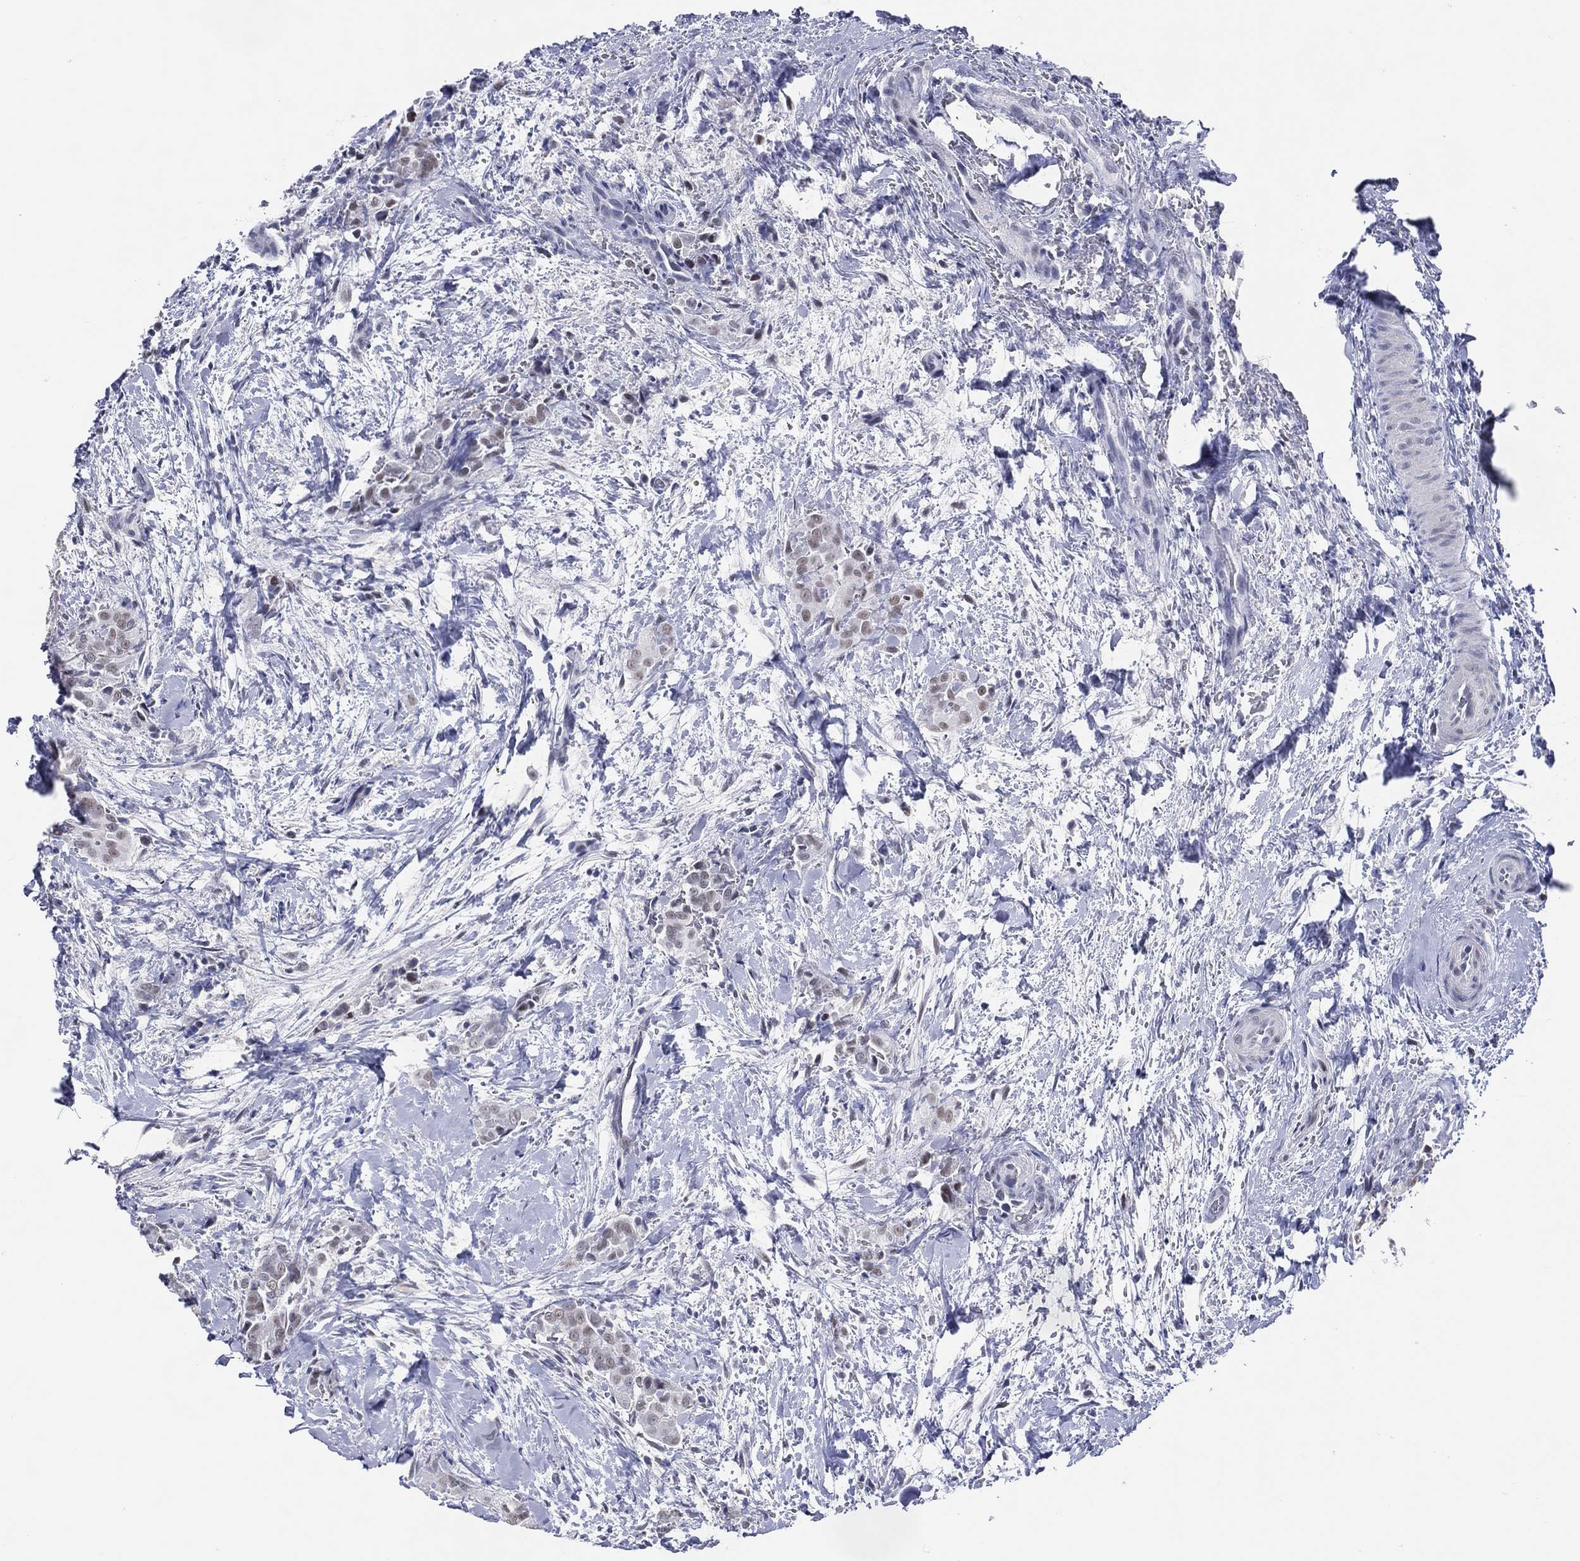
{"staining": {"intensity": "negative", "quantity": "none", "location": "none"}, "tissue": "thyroid cancer", "cell_type": "Tumor cells", "image_type": "cancer", "snomed": [{"axis": "morphology", "description": "Papillary adenocarcinoma, NOS"}, {"axis": "topography", "description": "Thyroid gland"}], "caption": "Immunohistochemistry micrograph of thyroid papillary adenocarcinoma stained for a protein (brown), which demonstrates no positivity in tumor cells.", "gene": "CFAP58", "patient": {"sex": "male", "age": 61}}